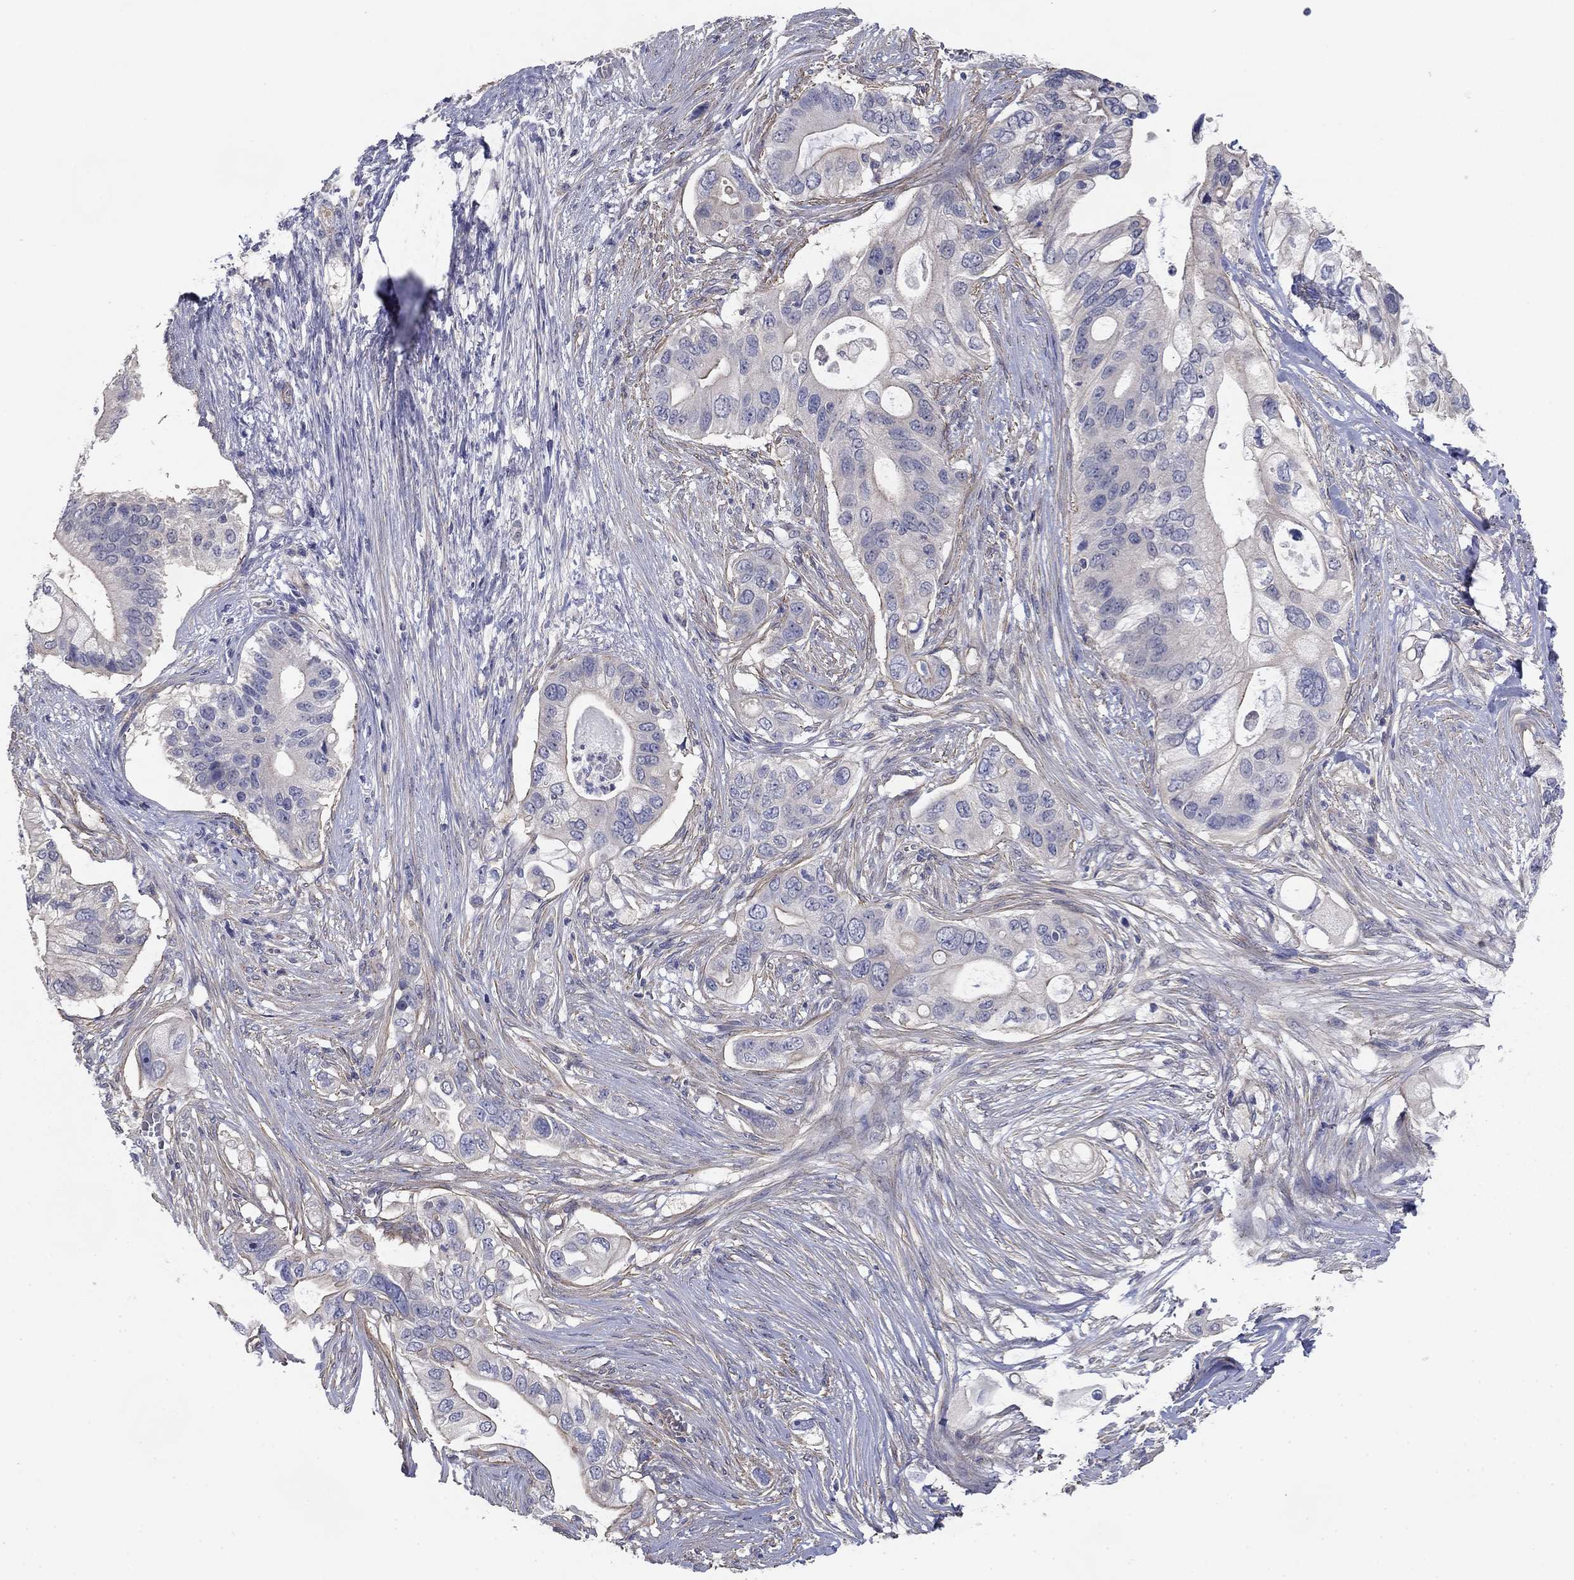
{"staining": {"intensity": "negative", "quantity": "none", "location": "none"}, "tissue": "pancreatic cancer", "cell_type": "Tumor cells", "image_type": "cancer", "snomed": [{"axis": "morphology", "description": "Adenocarcinoma, NOS"}, {"axis": "topography", "description": "Pancreas"}], "caption": "Immunohistochemistry (IHC) of human pancreatic cancer (adenocarcinoma) demonstrates no expression in tumor cells. (DAB immunohistochemistry (IHC) visualized using brightfield microscopy, high magnification).", "gene": "GRK7", "patient": {"sex": "female", "age": 72}}